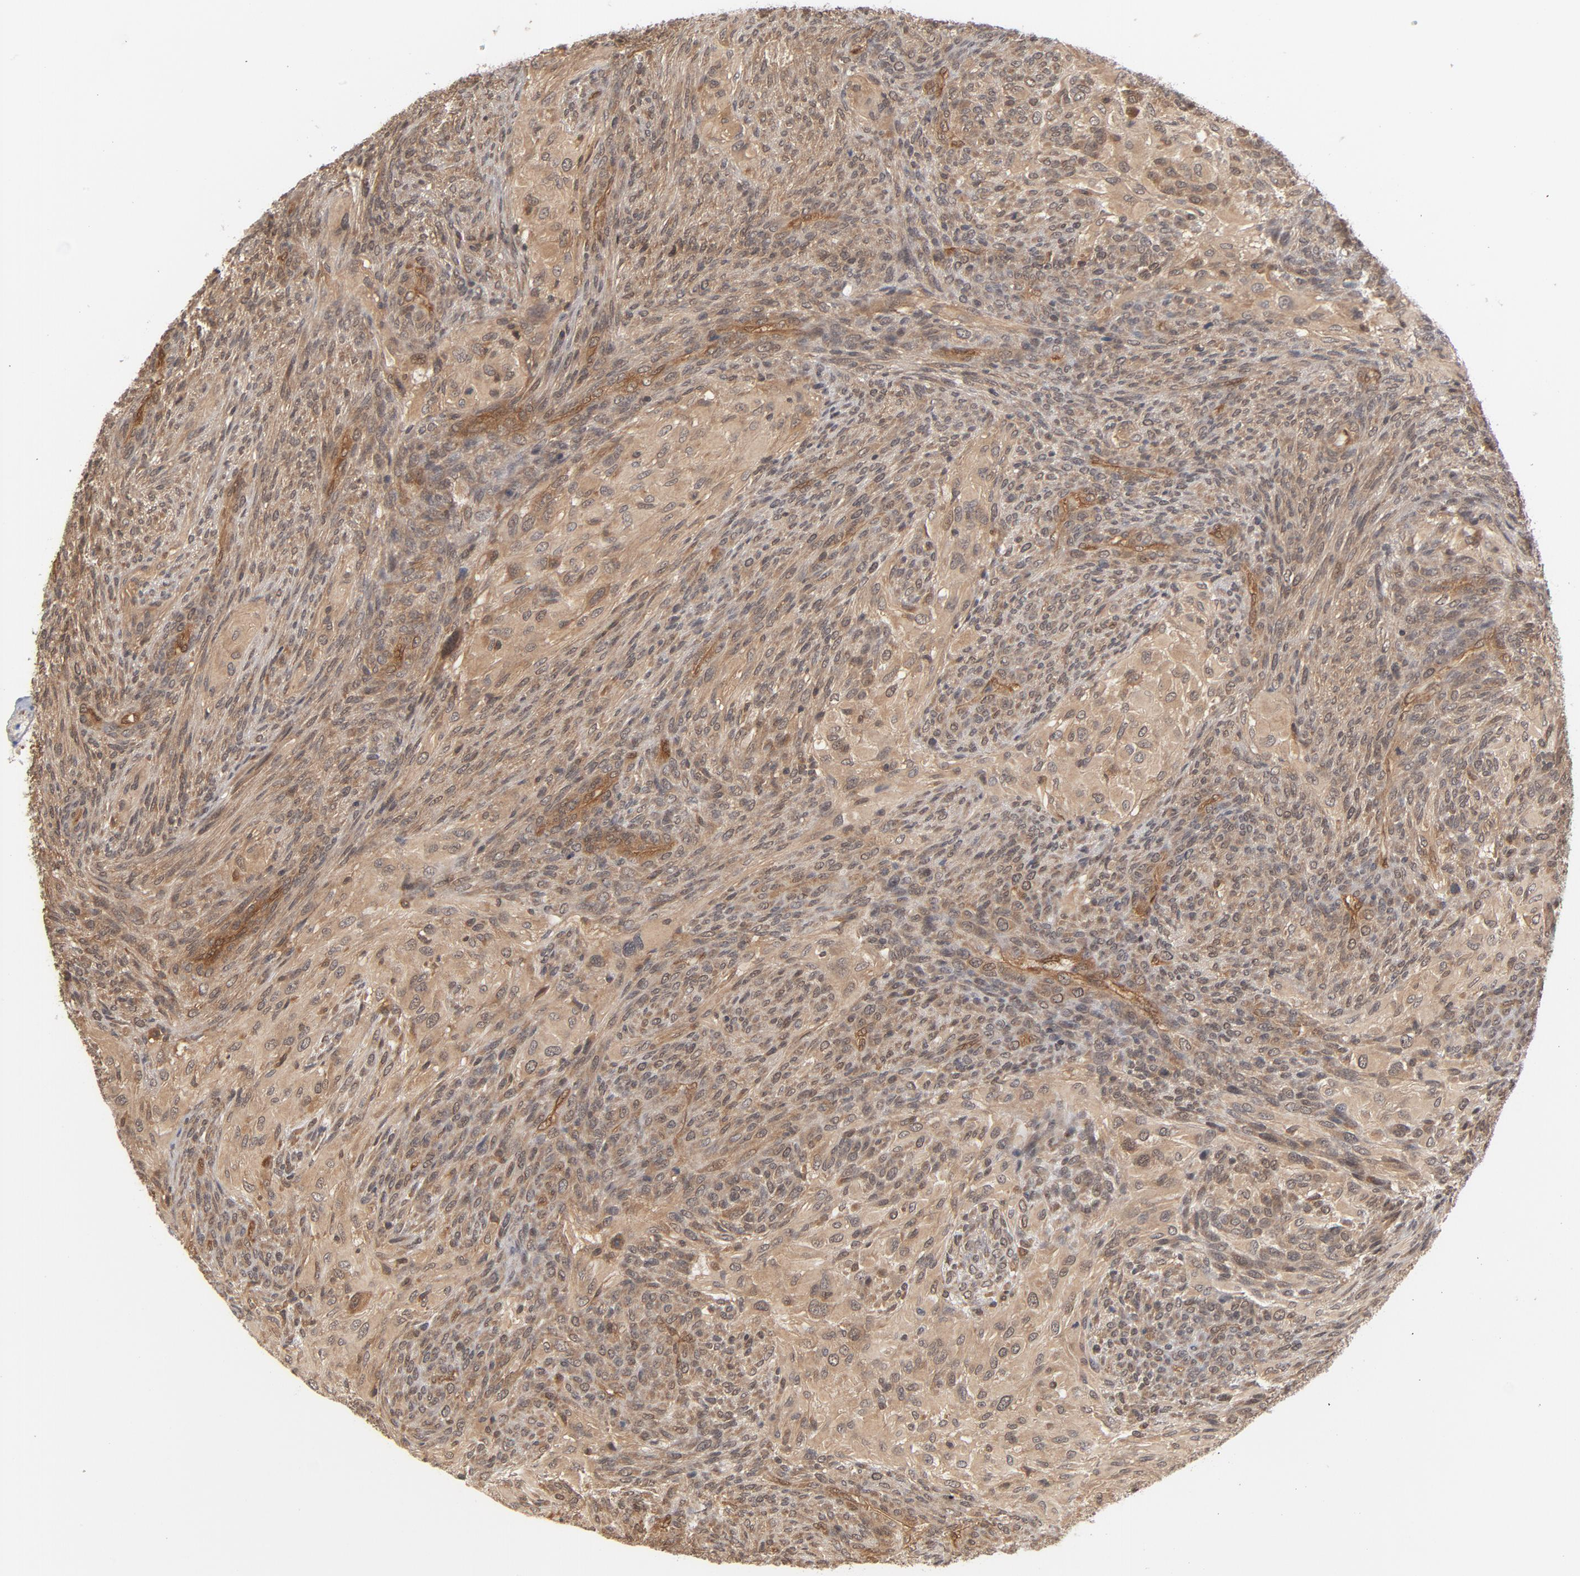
{"staining": {"intensity": "moderate", "quantity": ">75%", "location": "cytoplasmic/membranous"}, "tissue": "glioma", "cell_type": "Tumor cells", "image_type": "cancer", "snomed": [{"axis": "morphology", "description": "Glioma, malignant, High grade"}, {"axis": "topography", "description": "Cerebral cortex"}], "caption": "A brown stain labels moderate cytoplasmic/membranous positivity of a protein in human glioma tumor cells.", "gene": "CDC37", "patient": {"sex": "female", "age": 55}}